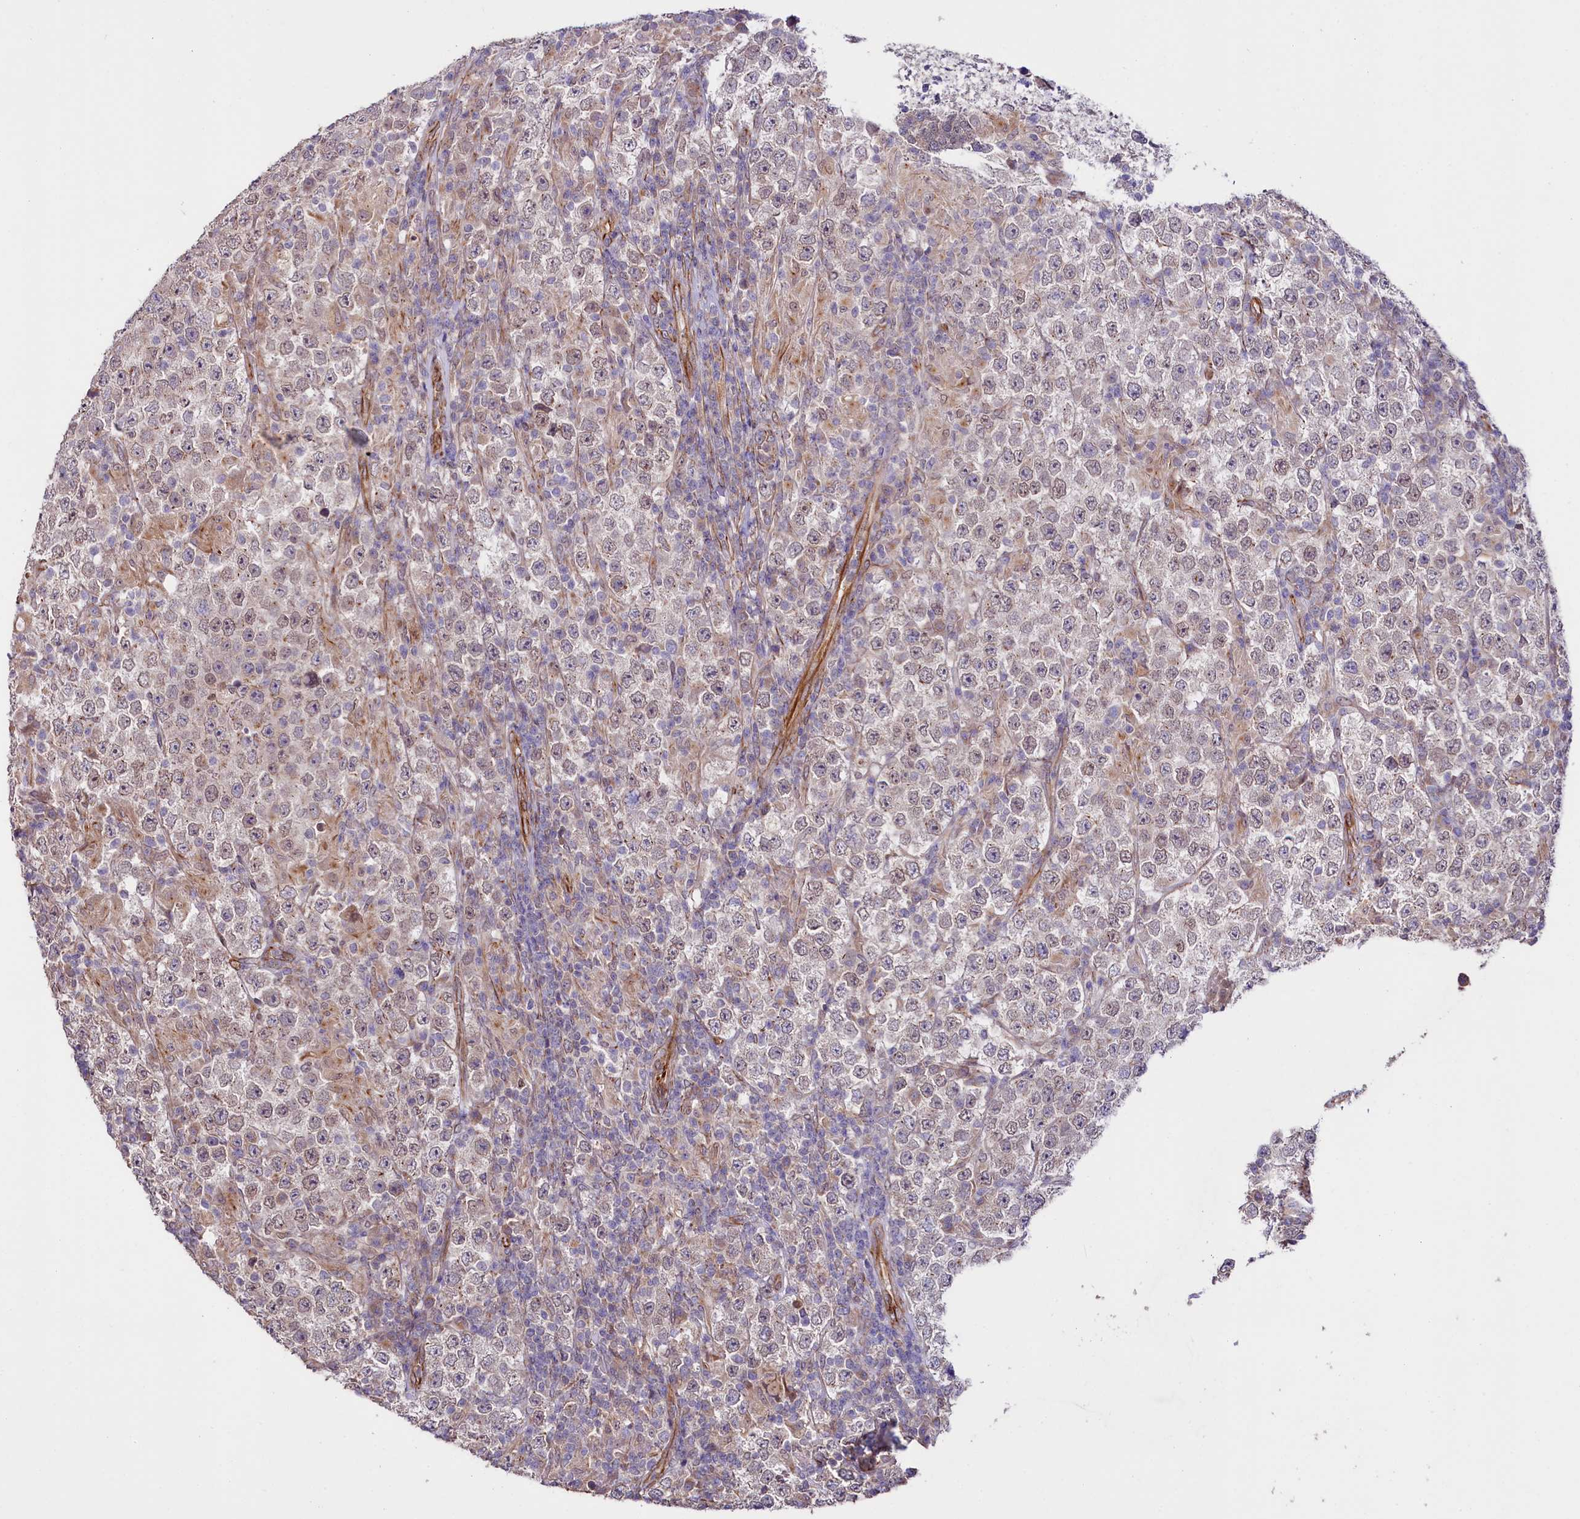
{"staining": {"intensity": "moderate", "quantity": "25%-75%", "location": "nuclear"}, "tissue": "testis cancer", "cell_type": "Tumor cells", "image_type": "cancer", "snomed": [{"axis": "morphology", "description": "Normal tissue, NOS"}, {"axis": "morphology", "description": "Urothelial carcinoma, High grade"}, {"axis": "morphology", "description": "Seminoma, NOS"}, {"axis": "morphology", "description": "Carcinoma, Embryonal, NOS"}, {"axis": "topography", "description": "Urinary bladder"}, {"axis": "topography", "description": "Testis"}], "caption": "The histopathology image exhibits staining of urothelial carcinoma (high-grade) (testis), revealing moderate nuclear protein staining (brown color) within tumor cells.", "gene": "TTC12", "patient": {"sex": "male", "age": 41}}